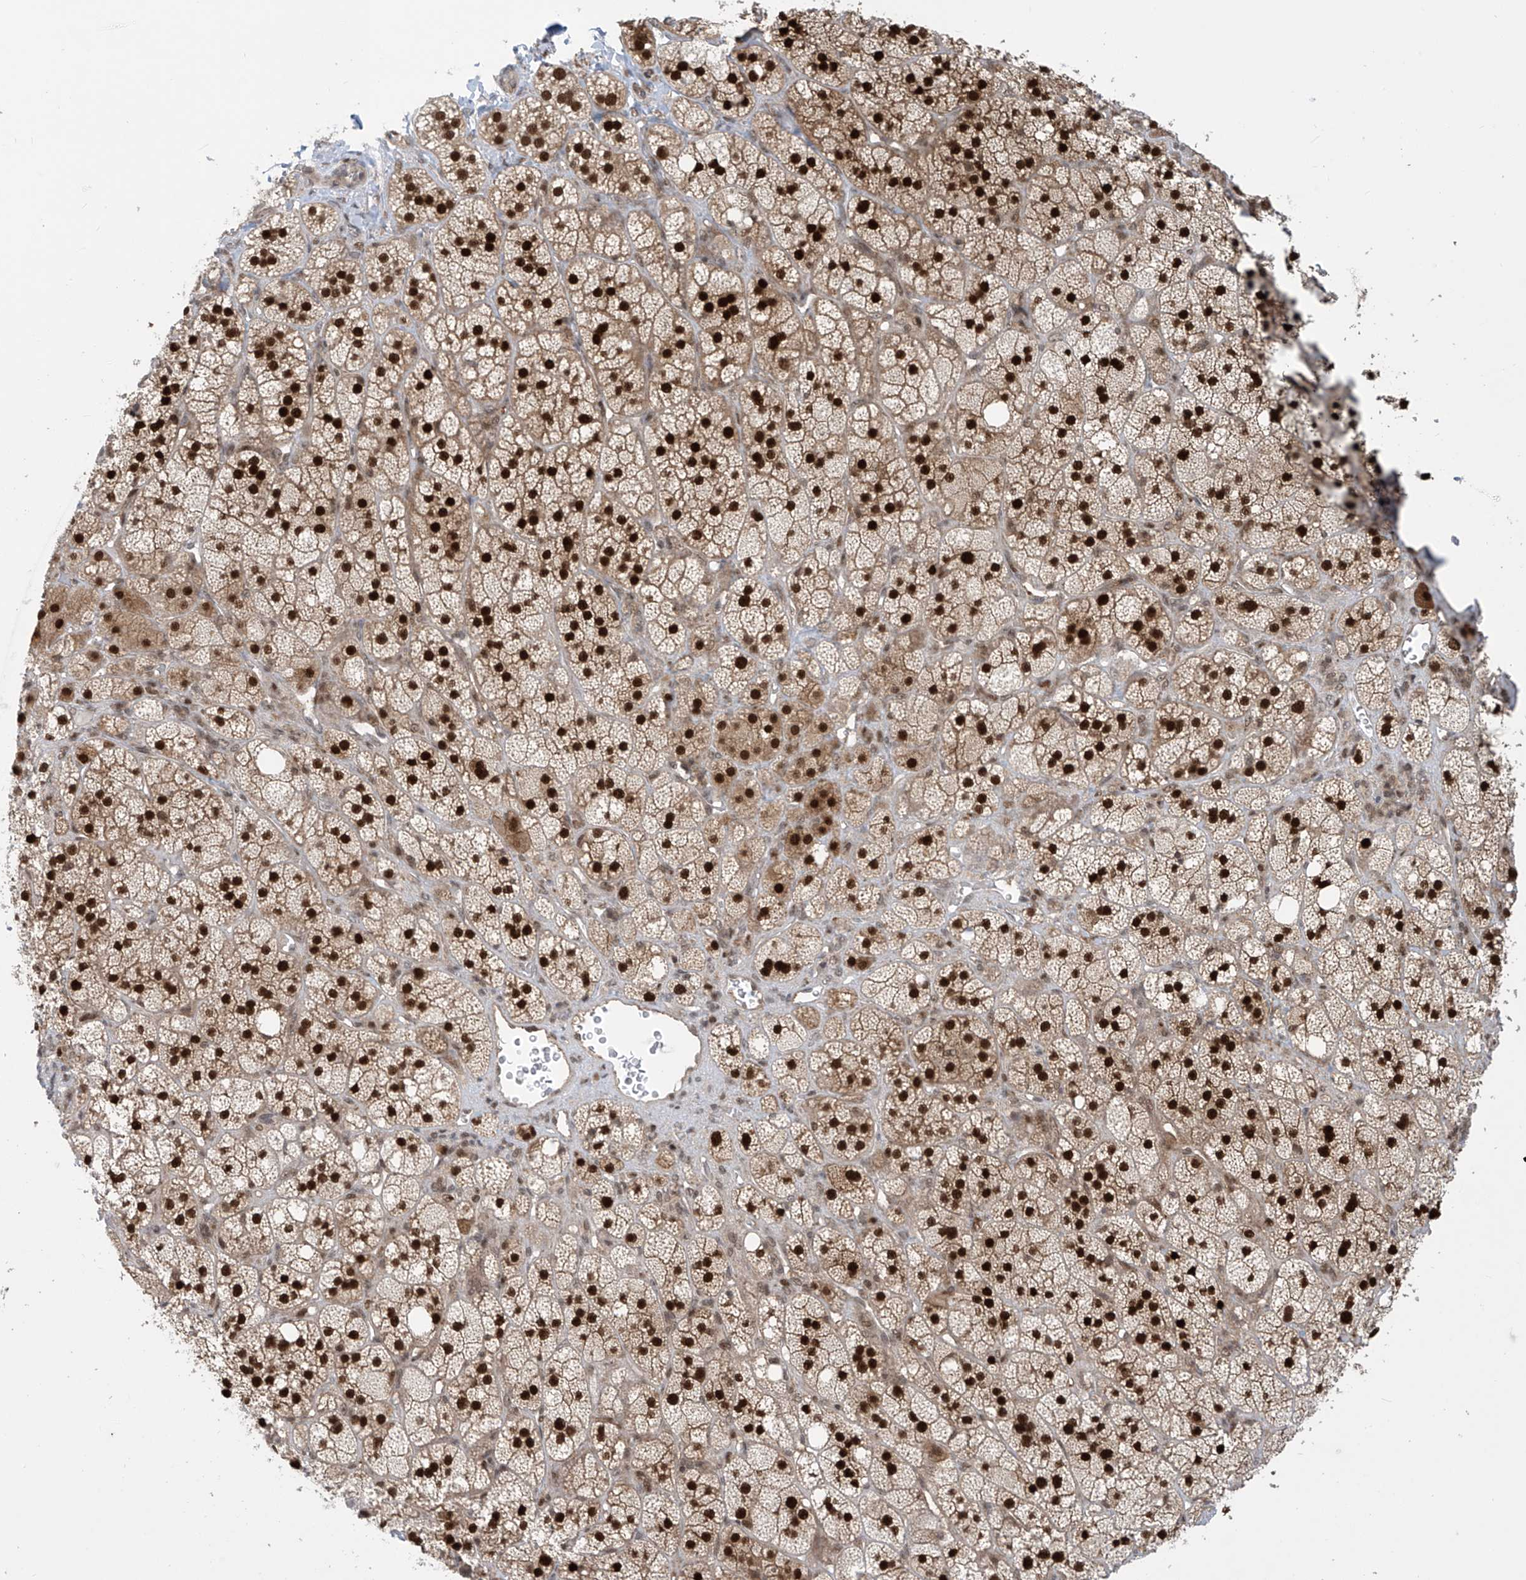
{"staining": {"intensity": "strong", "quantity": ">75%", "location": "cytoplasmic/membranous,nuclear"}, "tissue": "adrenal gland", "cell_type": "Glandular cells", "image_type": "normal", "snomed": [{"axis": "morphology", "description": "Normal tissue, NOS"}, {"axis": "topography", "description": "Adrenal gland"}], "caption": "Protein expression analysis of benign adrenal gland exhibits strong cytoplasmic/membranous,nuclear positivity in about >75% of glandular cells.", "gene": "LAGE3", "patient": {"sex": "male", "age": 61}}